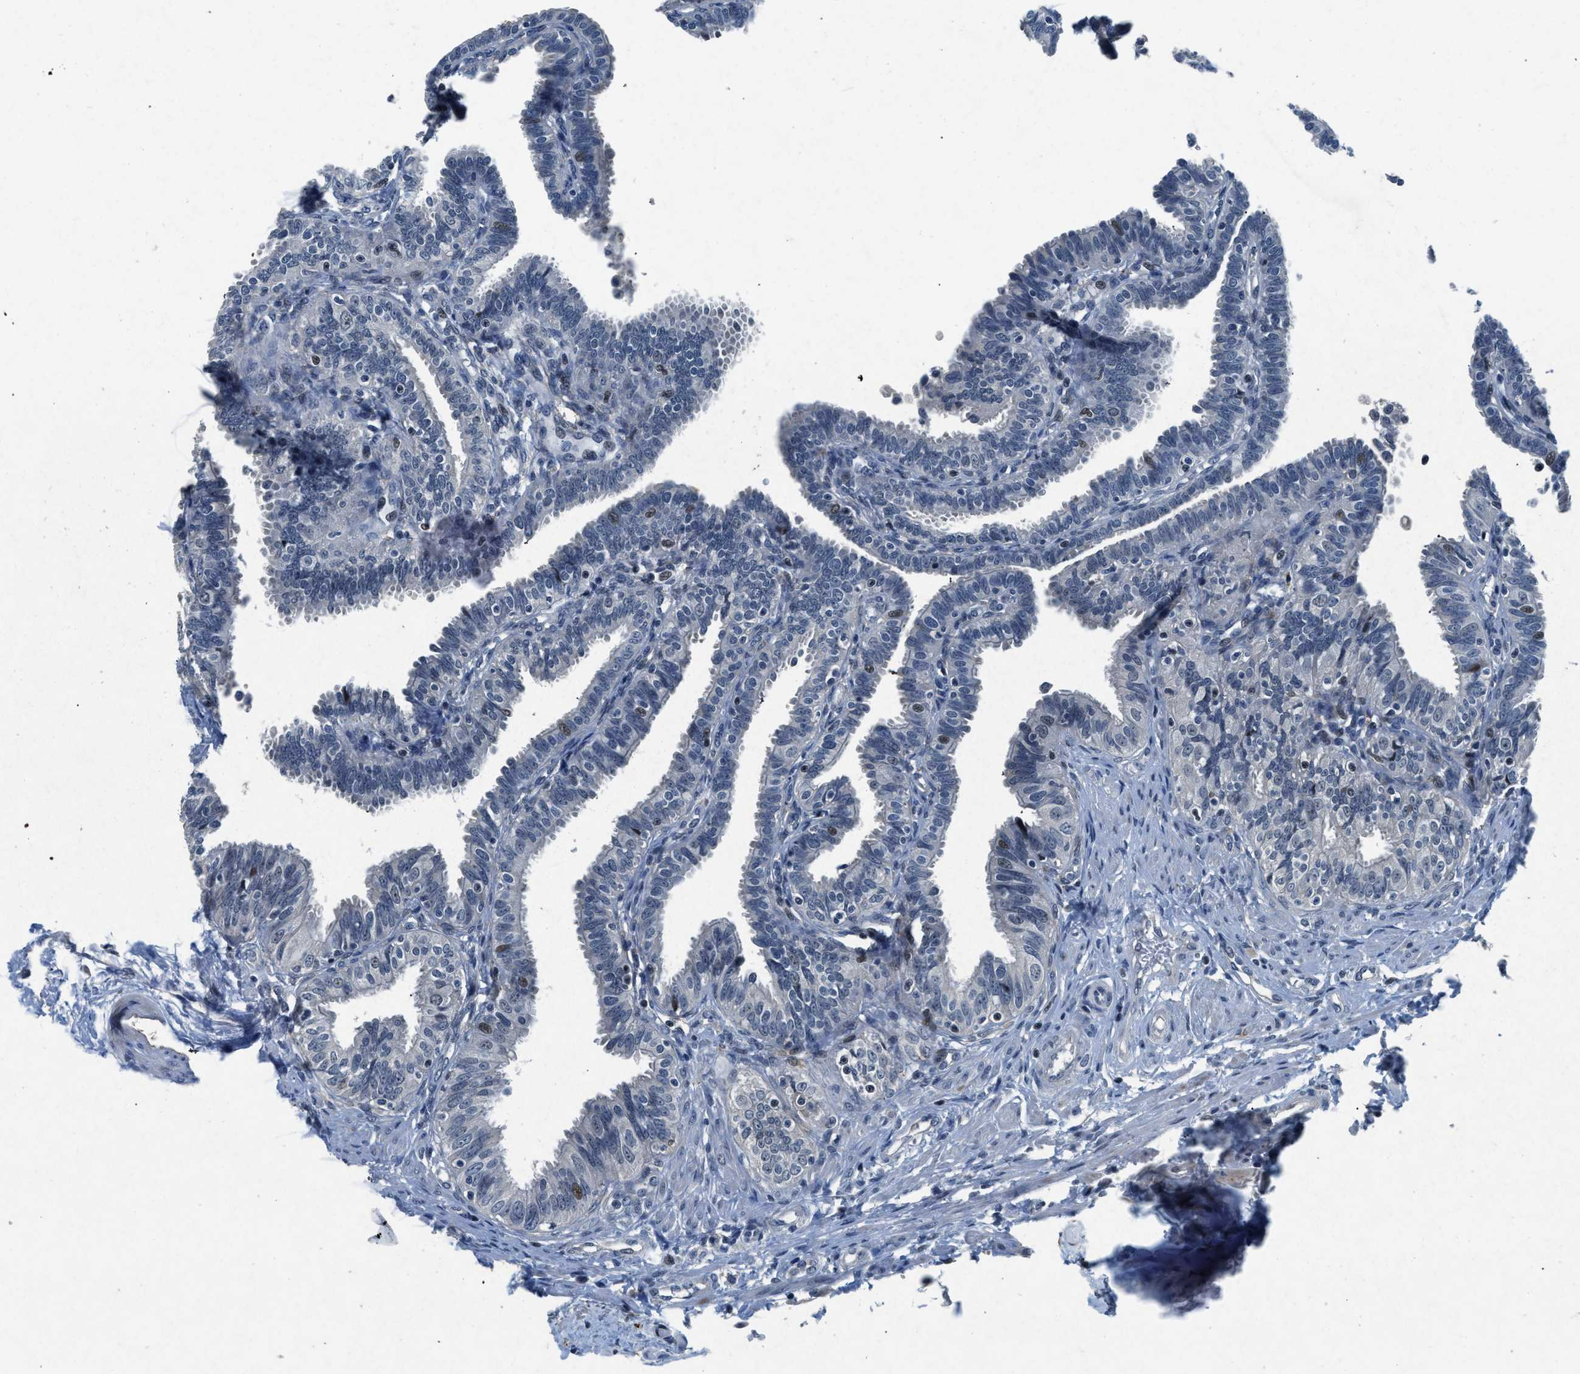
{"staining": {"intensity": "weak", "quantity": "<25%", "location": "nuclear"}, "tissue": "fallopian tube", "cell_type": "Glandular cells", "image_type": "normal", "snomed": [{"axis": "morphology", "description": "Normal tissue, NOS"}, {"axis": "topography", "description": "Fallopian tube"}, {"axis": "topography", "description": "Placenta"}], "caption": "Immunohistochemistry (IHC) of benign fallopian tube shows no positivity in glandular cells.", "gene": "PHLDA1", "patient": {"sex": "female", "age": 34}}